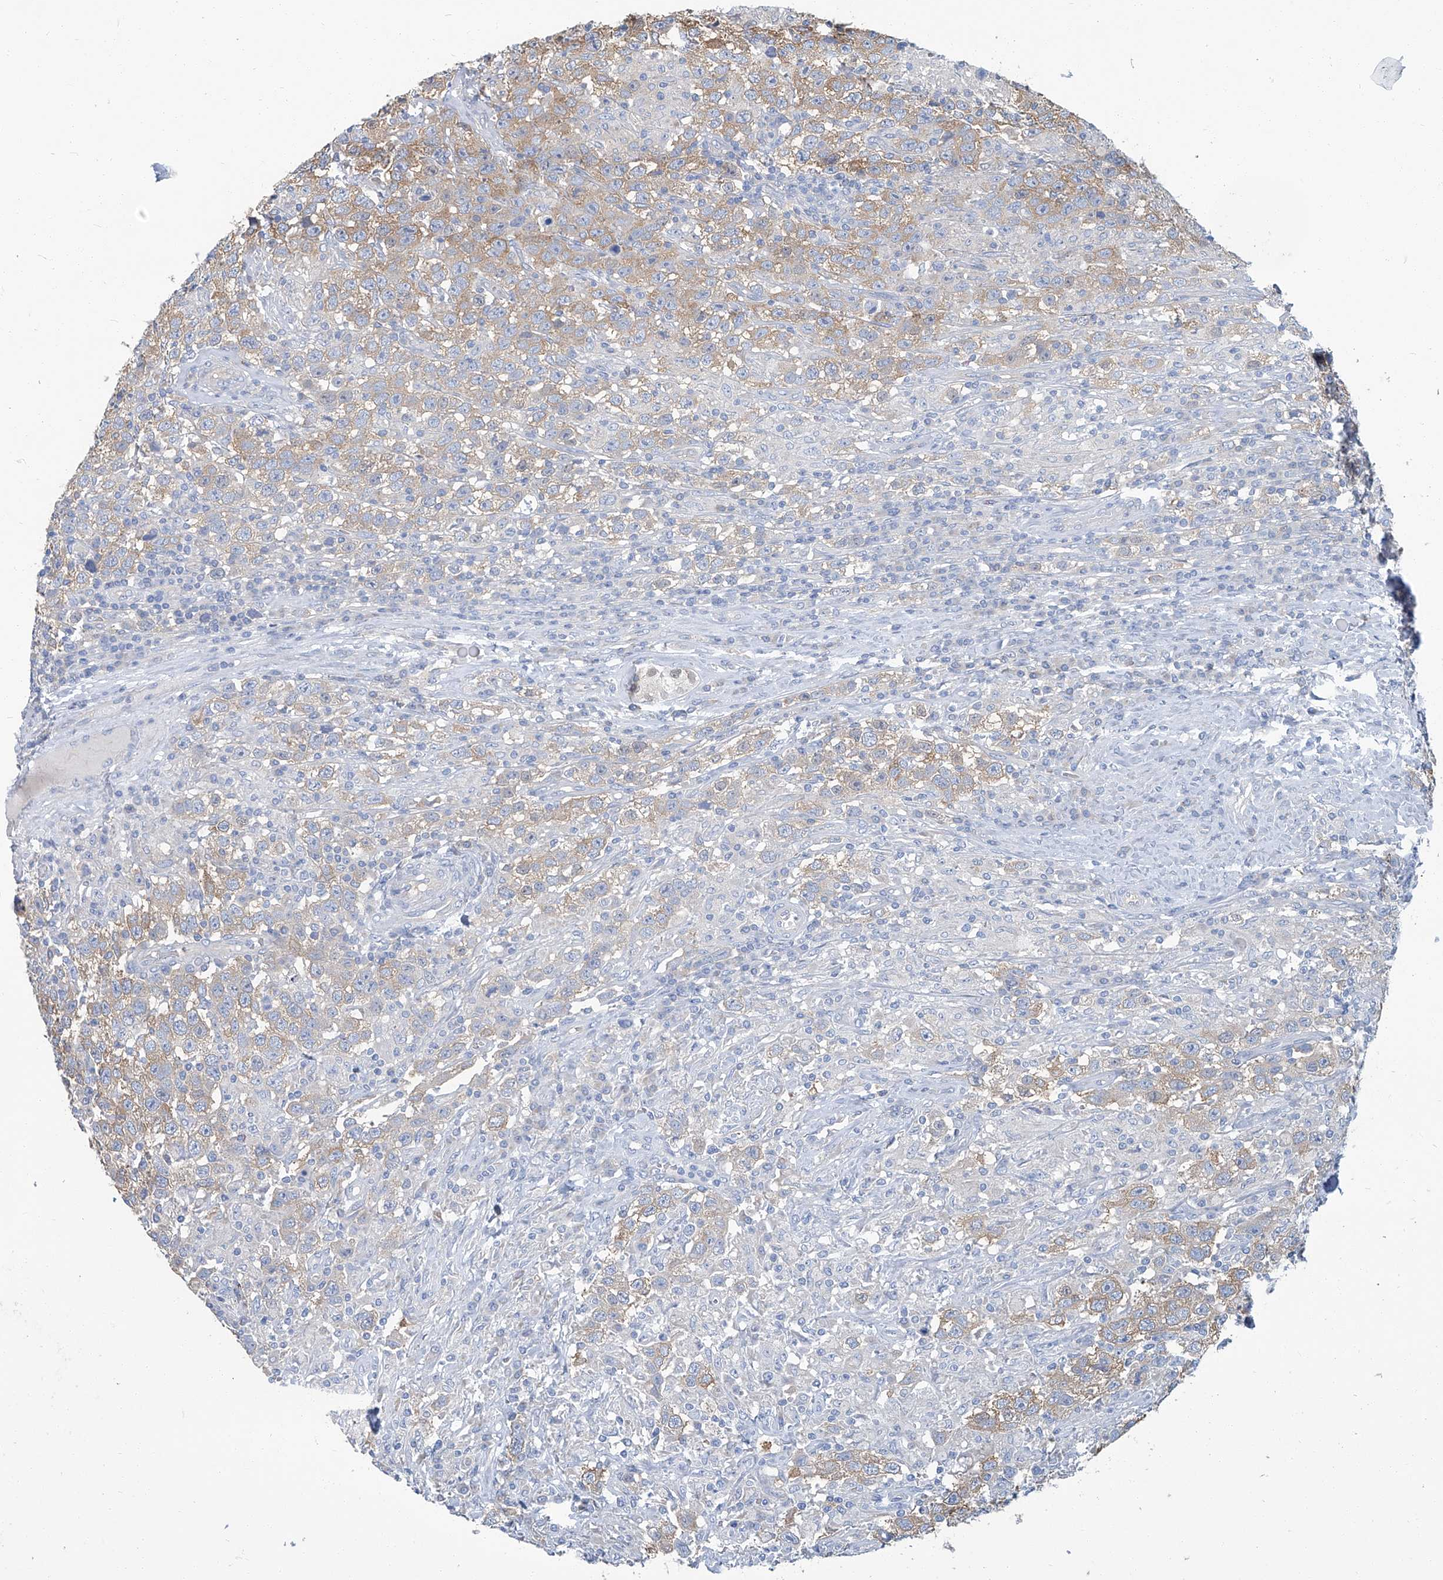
{"staining": {"intensity": "weak", "quantity": ">75%", "location": "cytoplasmic/membranous"}, "tissue": "testis cancer", "cell_type": "Tumor cells", "image_type": "cancer", "snomed": [{"axis": "morphology", "description": "Seminoma, NOS"}, {"axis": "topography", "description": "Testis"}], "caption": "Human testis cancer stained with a protein marker reveals weak staining in tumor cells.", "gene": "PFKL", "patient": {"sex": "male", "age": 41}}